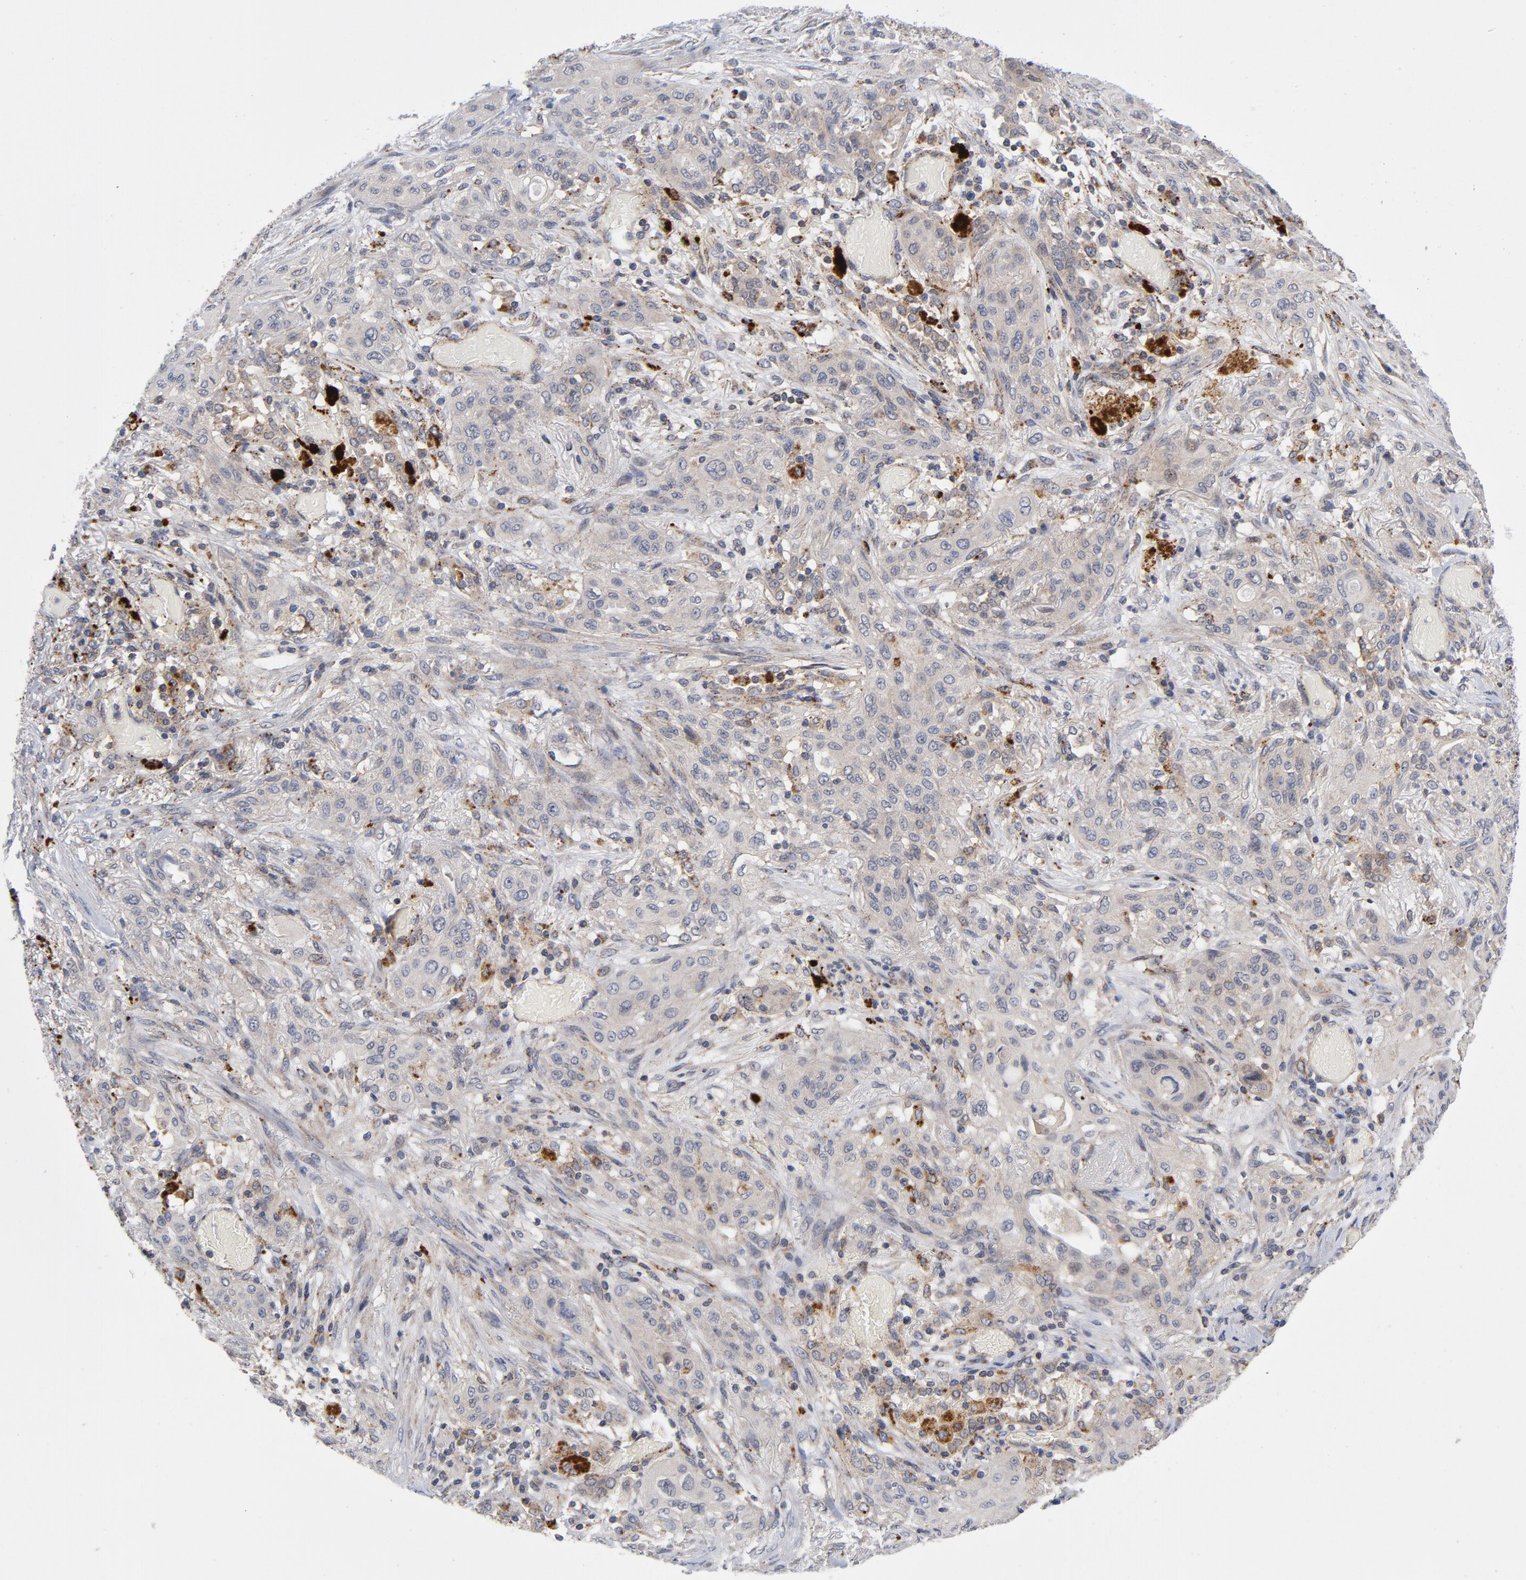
{"staining": {"intensity": "negative", "quantity": "none", "location": "none"}, "tissue": "lung cancer", "cell_type": "Tumor cells", "image_type": "cancer", "snomed": [{"axis": "morphology", "description": "Squamous cell carcinoma, NOS"}, {"axis": "topography", "description": "Lung"}], "caption": "Lung cancer was stained to show a protein in brown. There is no significant staining in tumor cells.", "gene": "AKT2", "patient": {"sex": "female", "age": 47}}